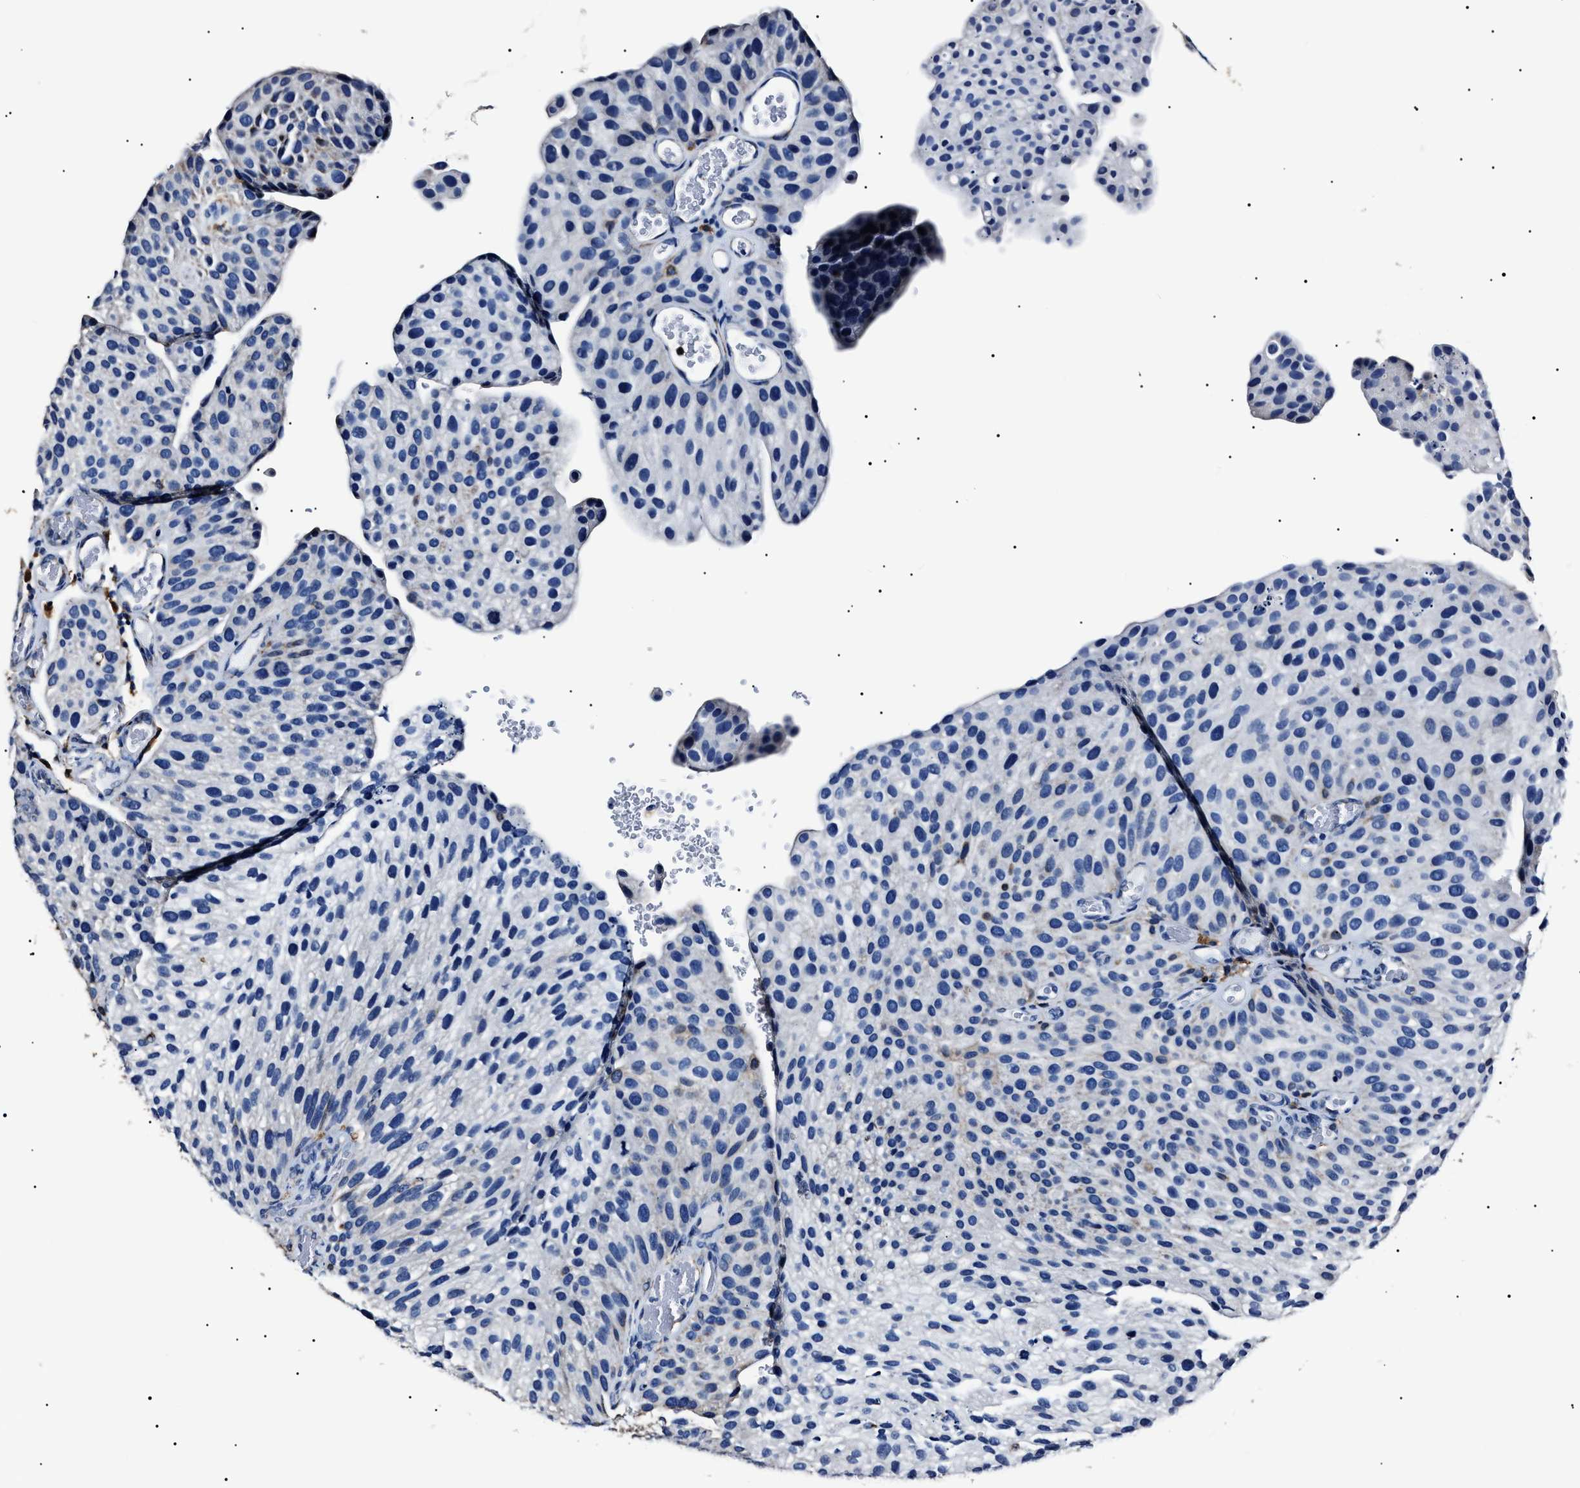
{"staining": {"intensity": "negative", "quantity": "none", "location": "none"}, "tissue": "urothelial cancer", "cell_type": "Tumor cells", "image_type": "cancer", "snomed": [{"axis": "morphology", "description": "Urothelial carcinoma, Low grade"}, {"axis": "topography", "description": "Smooth muscle"}, {"axis": "topography", "description": "Urinary bladder"}], "caption": "There is no significant expression in tumor cells of urothelial carcinoma (low-grade).", "gene": "ALDH1A1", "patient": {"sex": "male", "age": 60}}